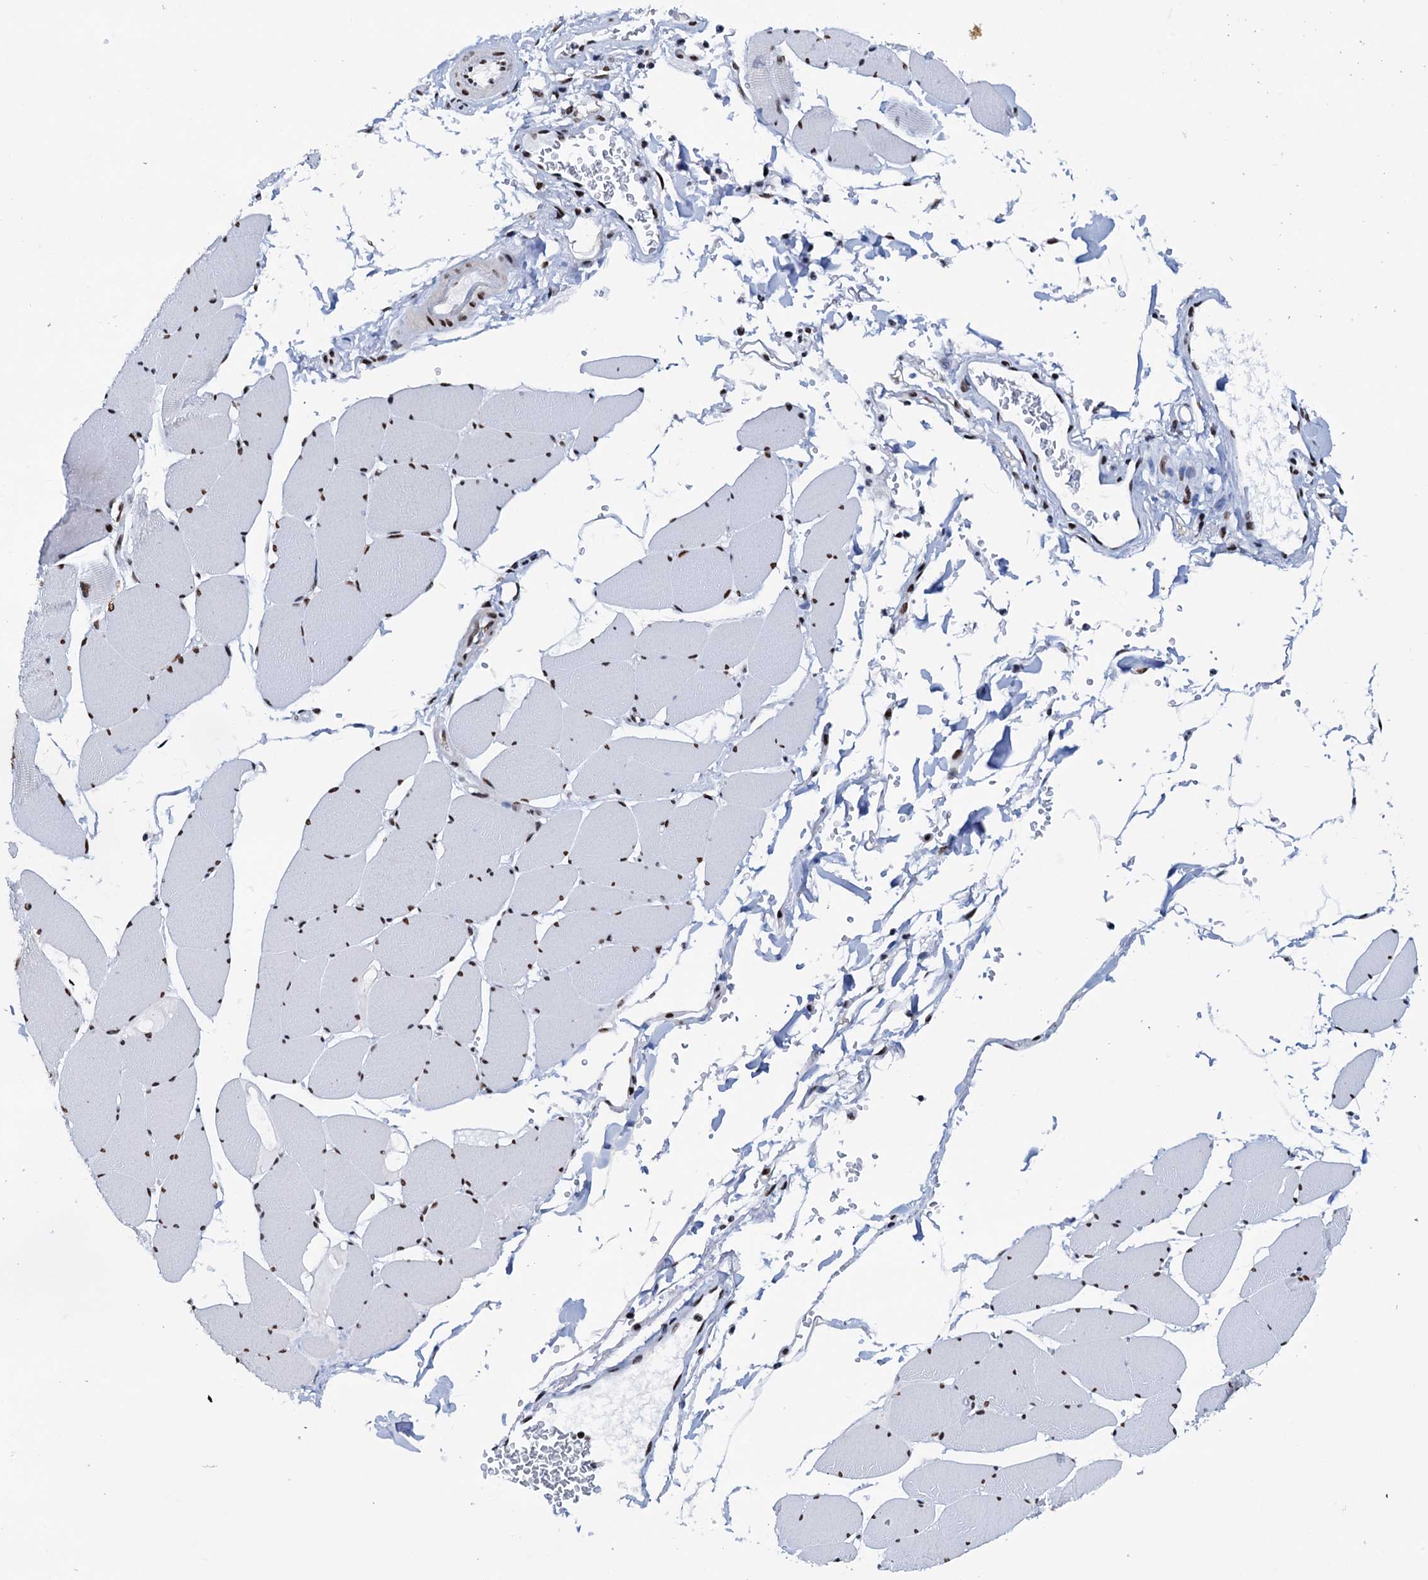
{"staining": {"intensity": "strong", "quantity": ">75%", "location": "nuclear"}, "tissue": "skeletal muscle", "cell_type": "Myocytes", "image_type": "normal", "snomed": [{"axis": "morphology", "description": "Normal tissue, NOS"}, {"axis": "topography", "description": "Skeletal muscle"}, {"axis": "topography", "description": "Head-Neck"}], "caption": "Immunohistochemical staining of benign skeletal muscle reveals strong nuclear protein staining in about >75% of myocytes.", "gene": "SLTM", "patient": {"sex": "male", "age": 66}}